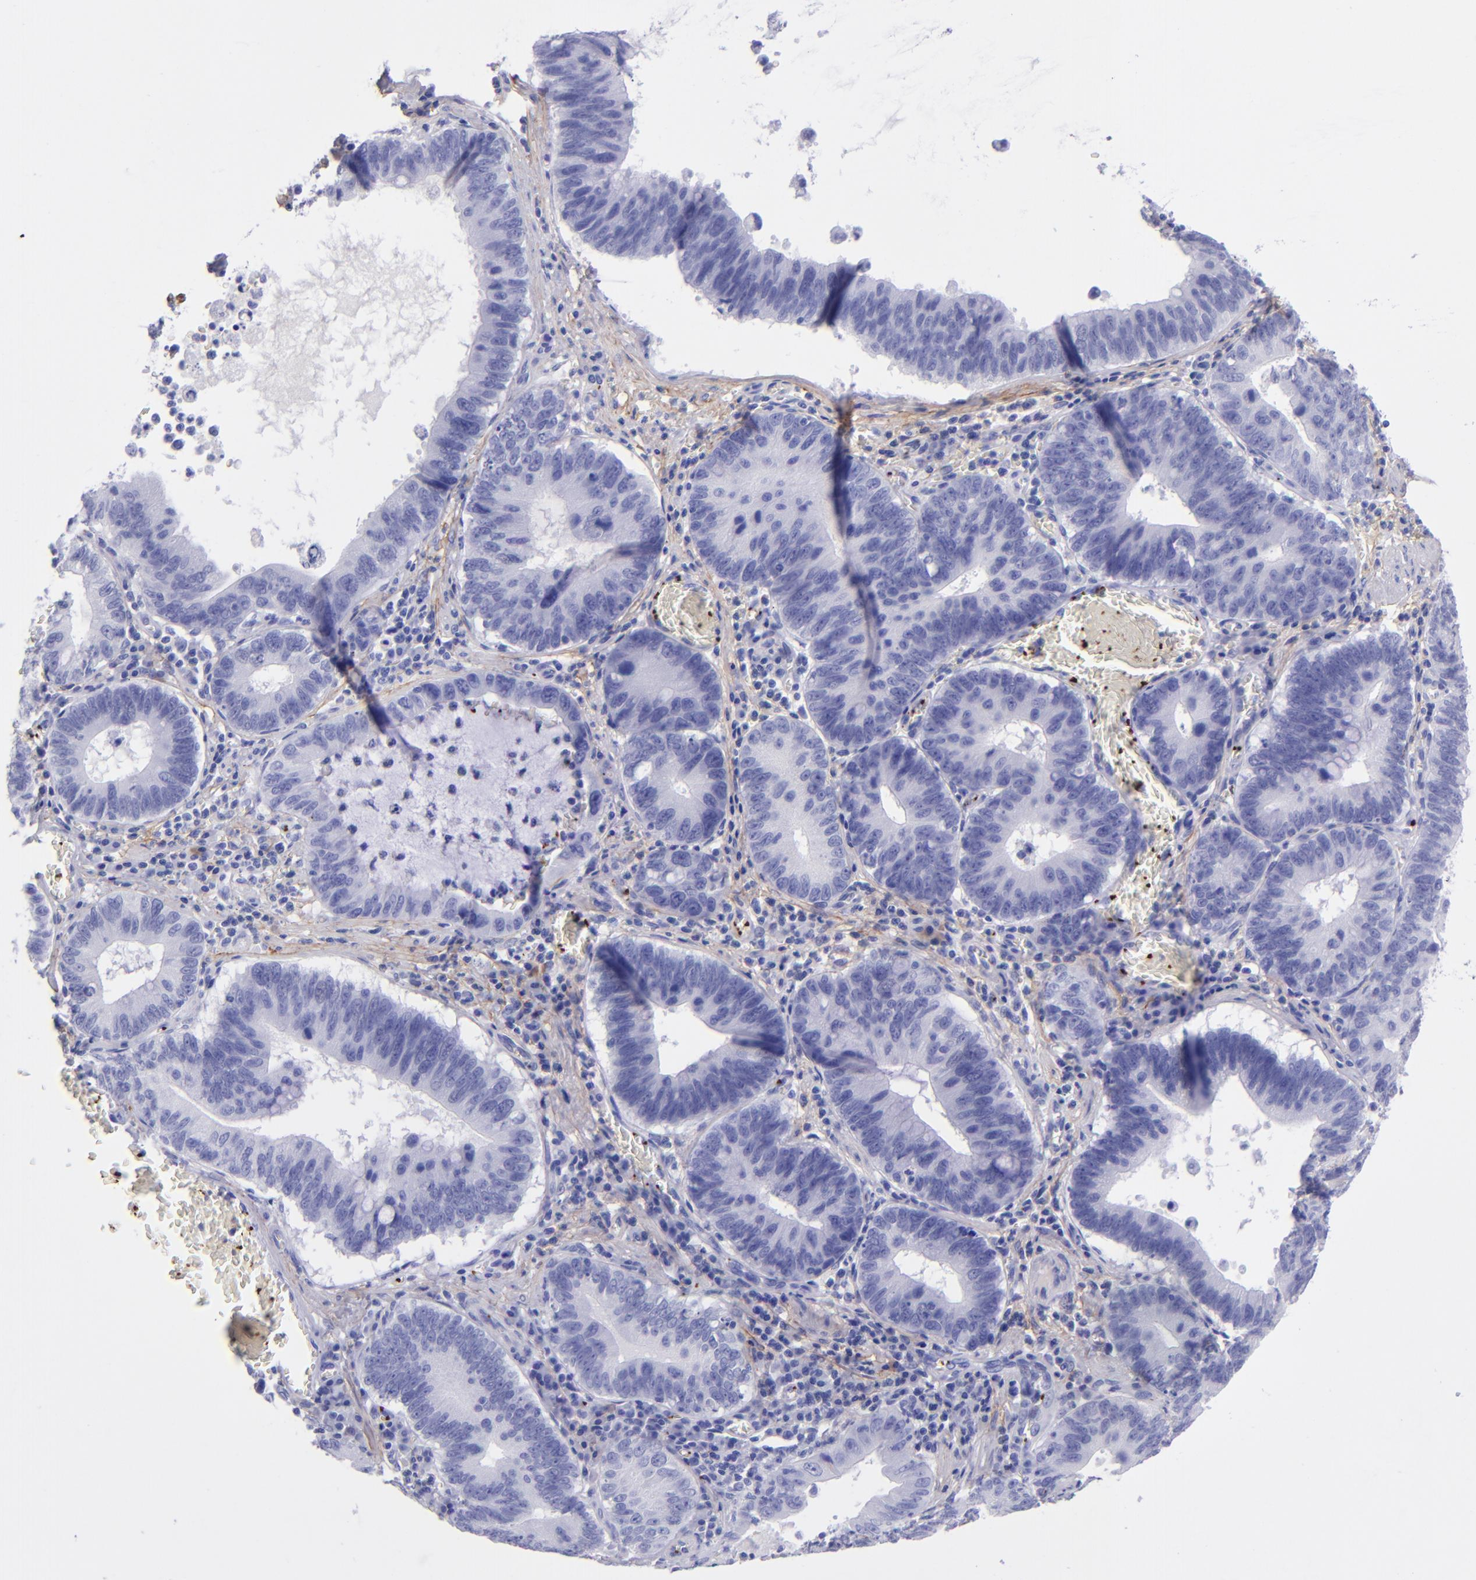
{"staining": {"intensity": "negative", "quantity": "none", "location": "none"}, "tissue": "stomach cancer", "cell_type": "Tumor cells", "image_type": "cancer", "snomed": [{"axis": "morphology", "description": "Adenocarcinoma, NOS"}, {"axis": "topography", "description": "Stomach"}, {"axis": "topography", "description": "Gastric cardia"}], "caption": "High power microscopy histopathology image of an IHC image of adenocarcinoma (stomach), revealing no significant staining in tumor cells.", "gene": "EFCAB13", "patient": {"sex": "male", "age": 59}}